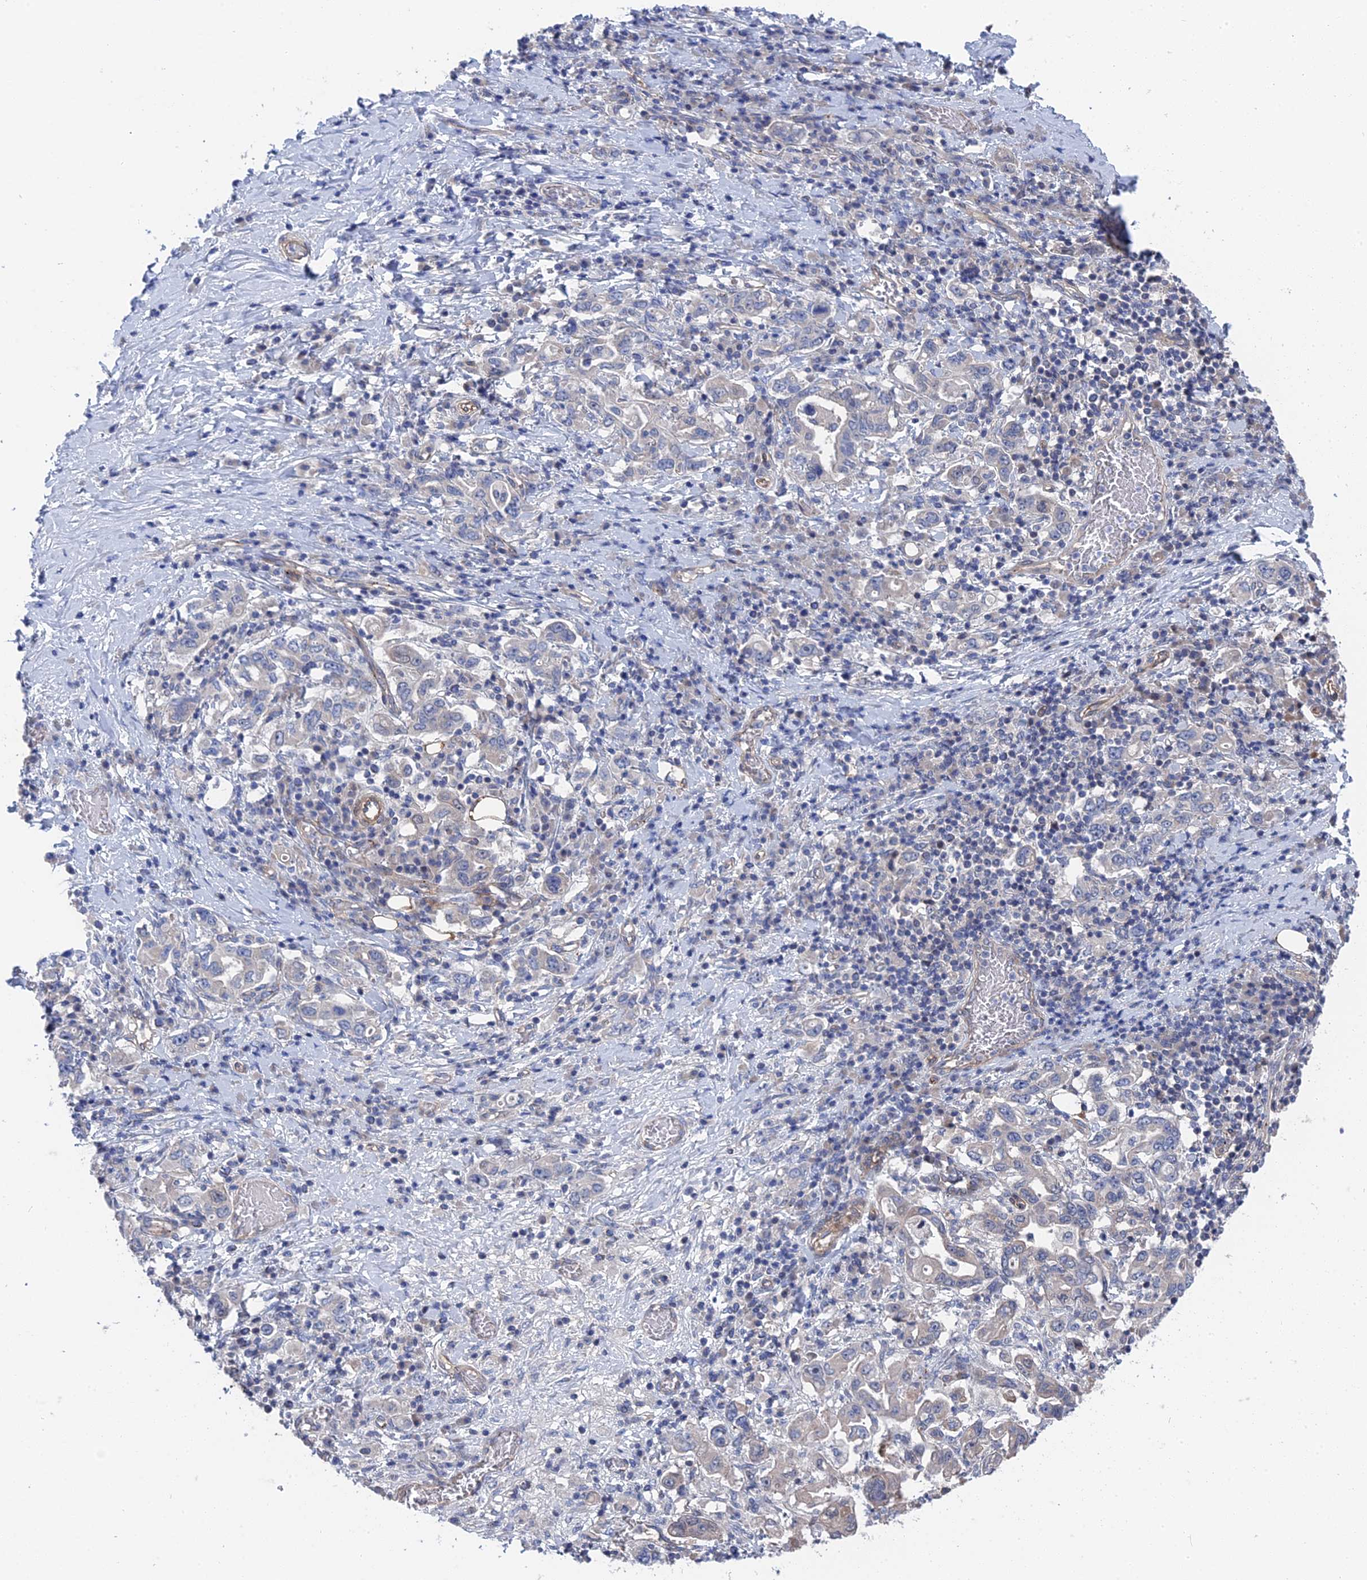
{"staining": {"intensity": "negative", "quantity": "none", "location": "none"}, "tissue": "stomach cancer", "cell_type": "Tumor cells", "image_type": "cancer", "snomed": [{"axis": "morphology", "description": "Adenocarcinoma, NOS"}, {"axis": "topography", "description": "Stomach, upper"}, {"axis": "topography", "description": "Stomach"}], "caption": "The IHC image has no significant staining in tumor cells of stomach cancer tissue.", "gene": "MTHFSD", "patient": {"sex": "male", "age": 62}}